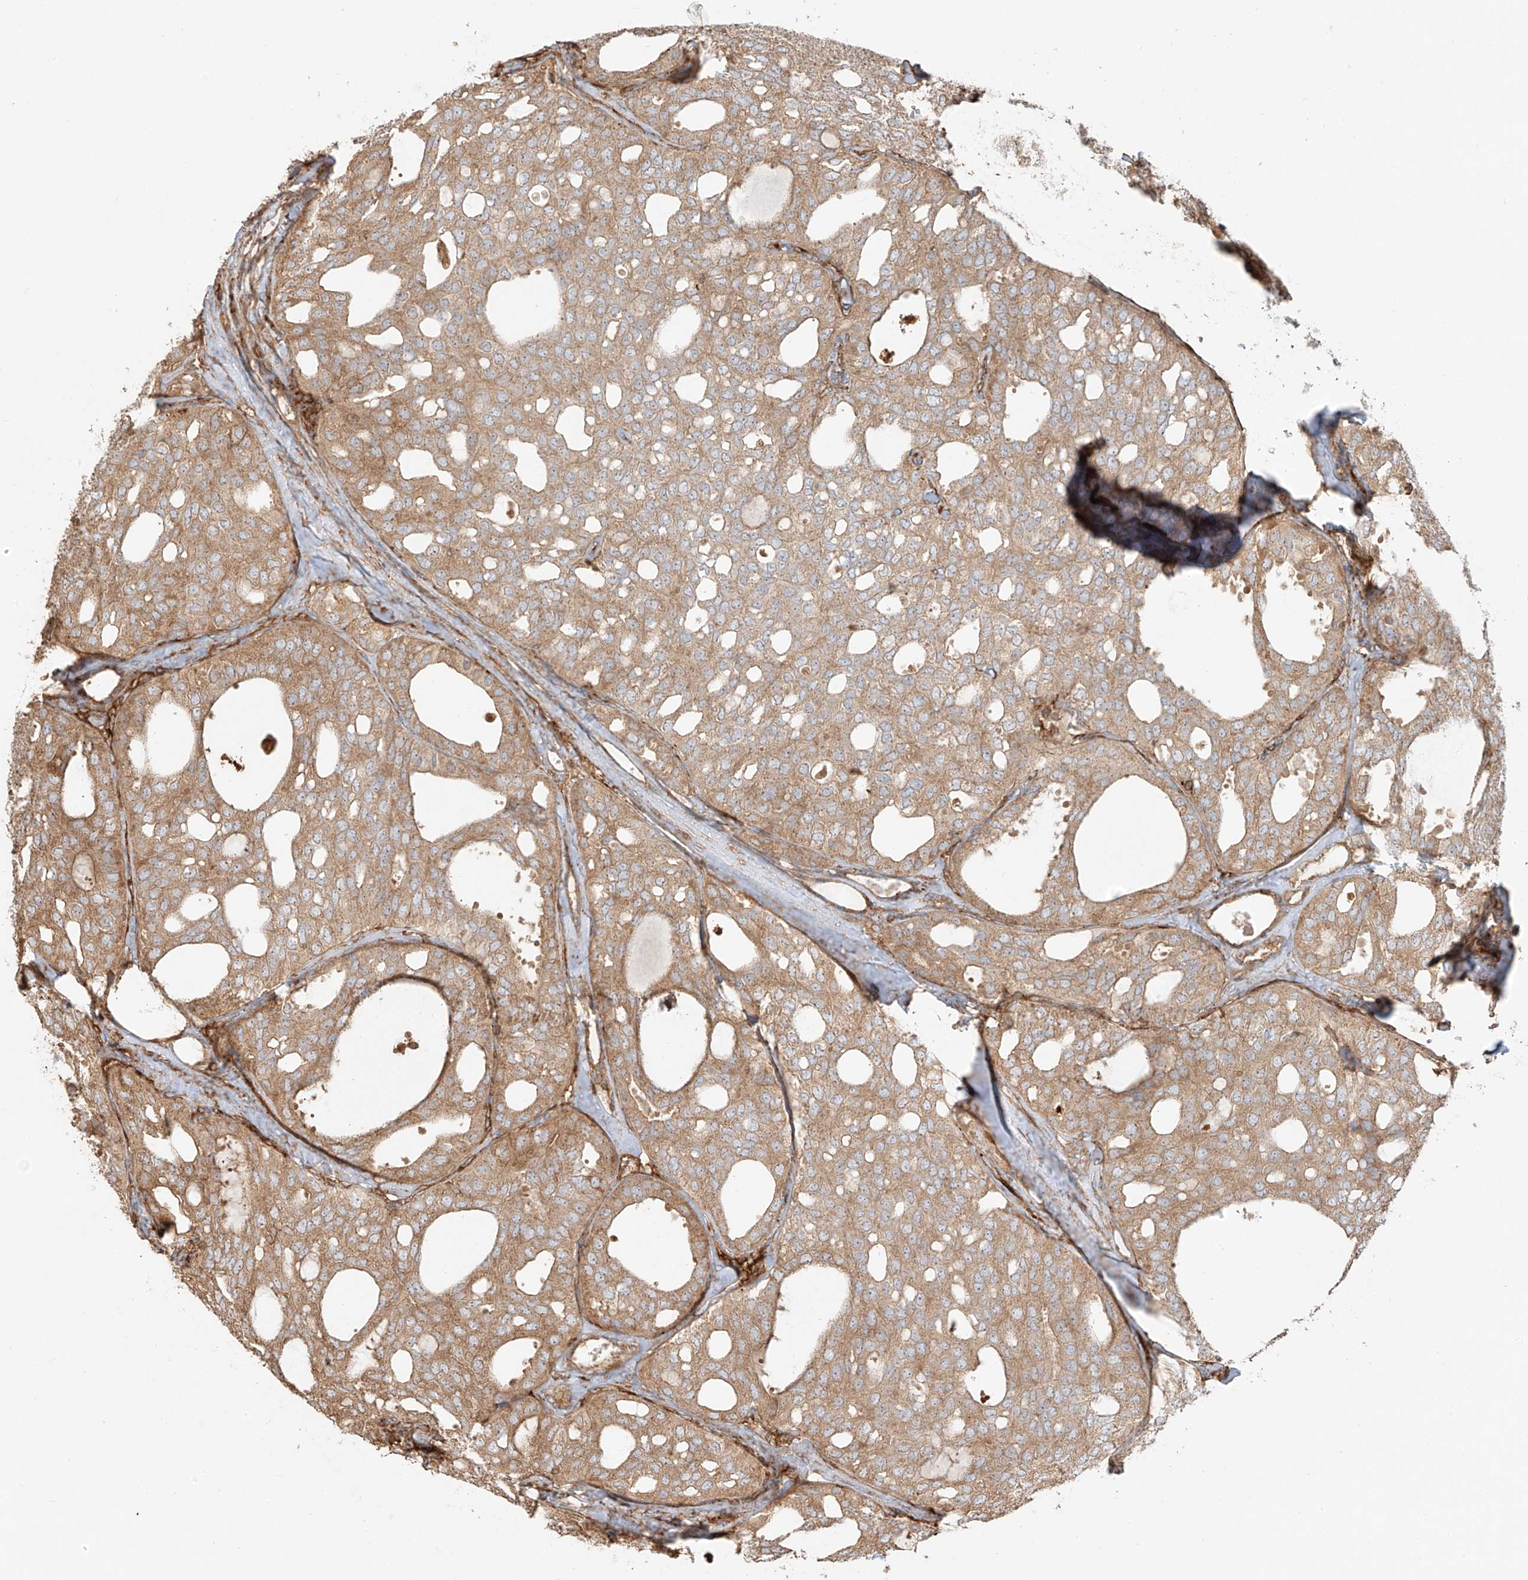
{"staining": {"intensity": "moderate", "quantity": ">75%", "location": "cytoplasmic/membranous"}, "tissue": "thyroid cancer", "cell_type": "Tumor cells", "image_type": "cancer", "snomed": [{"axis": "morphology", "description": "Follicular adenoma carcinoma, NOS"}, {"axis": "topography", "description": "Thyroid gland"}], "caption": "Immunohistochemical staining of human thyroid follicular adenoma carcinoma displays medium levels of moderate cytoplasmic/membranous protein expression in about >75% of tumor cells.", "gene": "SNX9", "patient": {"sex": "male", "age": 75}}